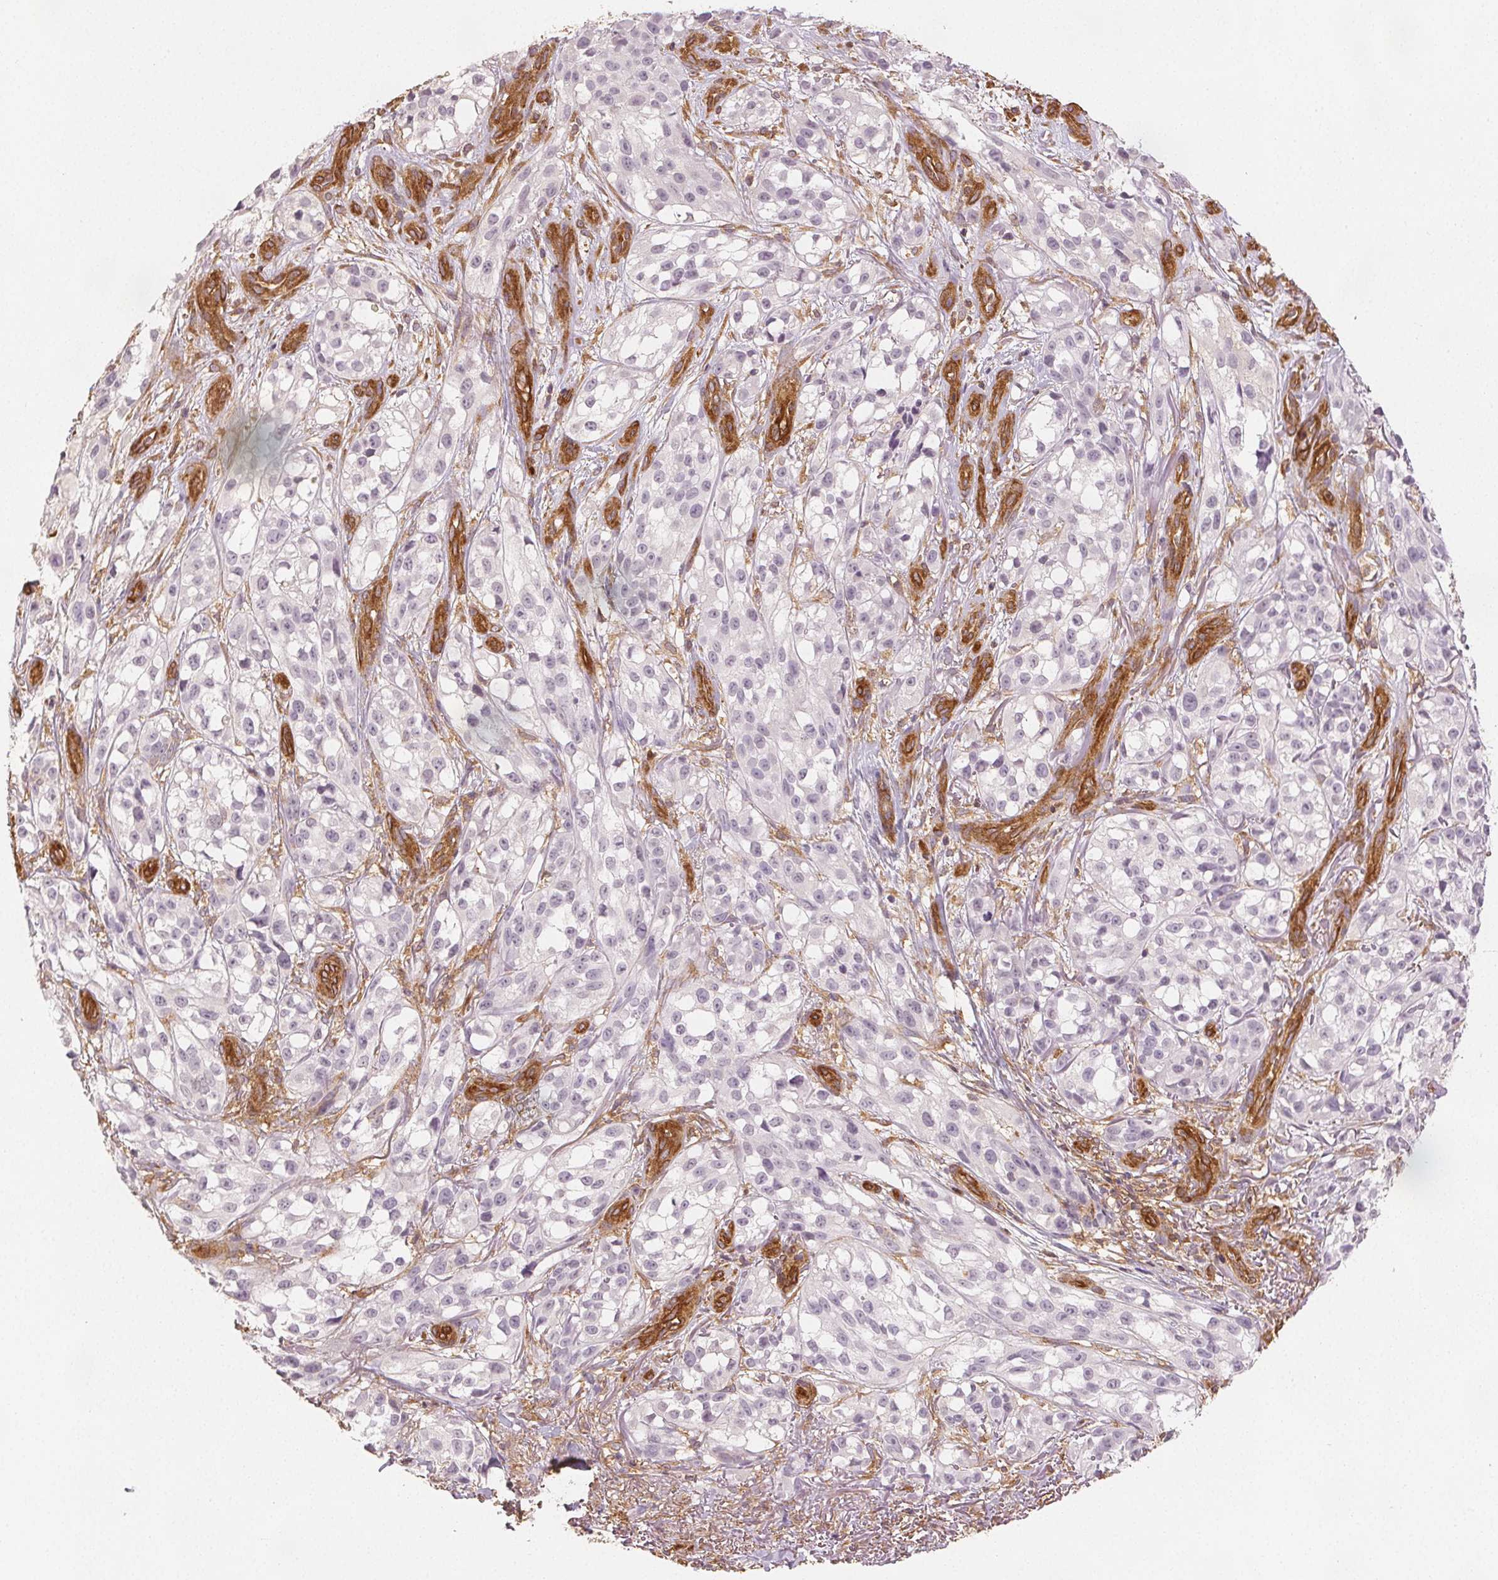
{"staining": {"intensity": "weak", "quantity": "<25%", "location": "cytoplasmic/membranous"}, "tissue": "melanoma", "cell_type": "Tumor cells", "image_type": "cancer", "snomed": [{"axis": "morphology", "description": "Malignant melanoma, NOS"}, {"axis": "topography", "description": "Skin"}], "caption": "This is an IHC photomicrograph of human melanoma. There is no positivity in tumor cells.", "gene": "DIAPH2", "patient": {"sex": "female", "age": 85}}